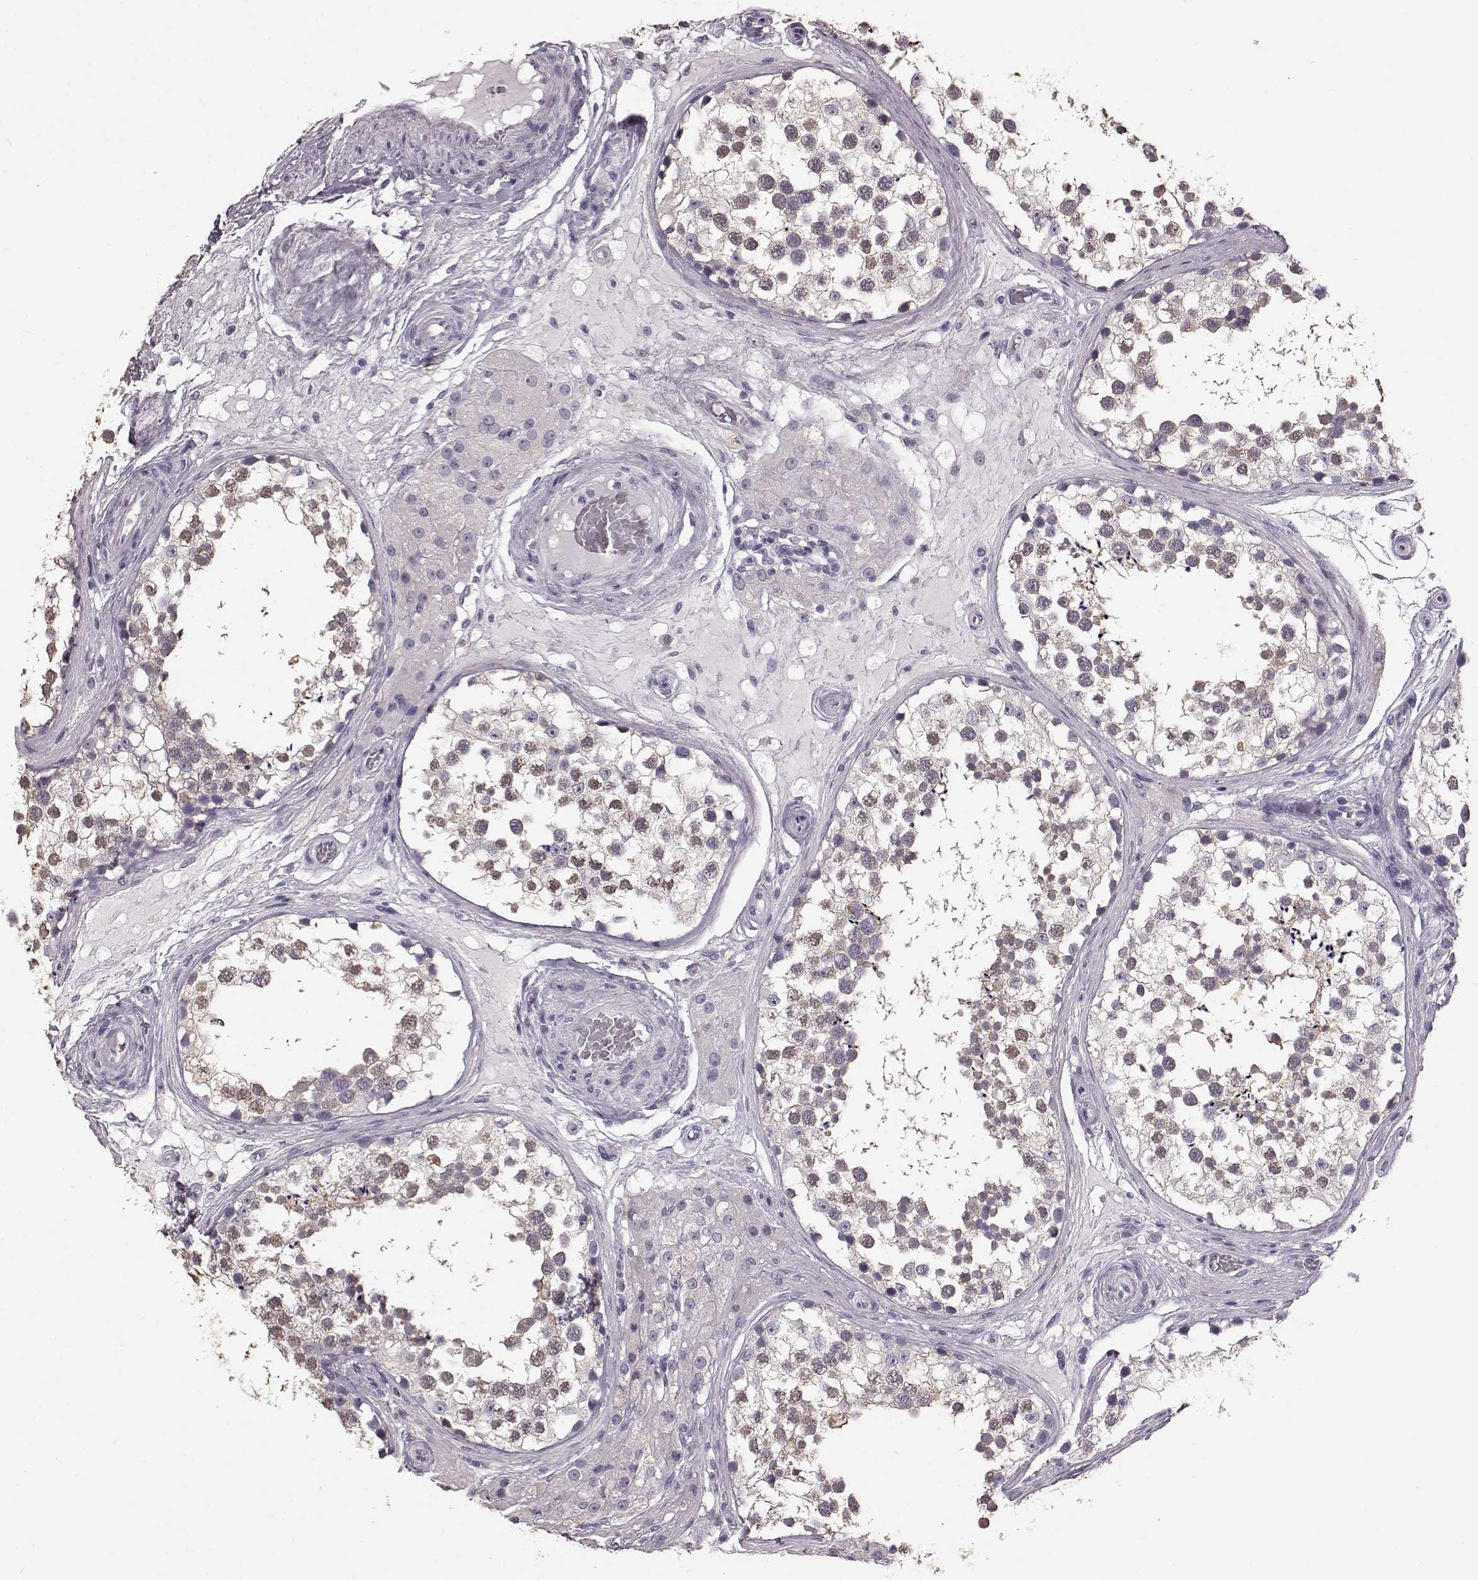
{"staining": {"intensity": "weak", "quantity": "25%-75%", "location": "cytoplasmic/membranous"}, "tissue": "testis", "cell_type": "Cells in seminiferous ducts", "image_type": "normal", "snomed": [{"axis": "morphology", "description": "Normal tissue, NOS"}, {"axis": "morphology", "description": "Seminoma, NOS"}, {"axis": "topography", "description": "Testis"}], "caption": "An image of human testis stained for a protein reveals weak cytoplasmic/membranous brown staining in cells in seminiferous ducts. (Stains: DAB (3,3'-diaminobenzidine) in brown, nuclei in blue, Microscopy: brightfield microscopy at high magnification).", "gene": "GABRG3", "patient": {"sex": "male", "age": 65}}